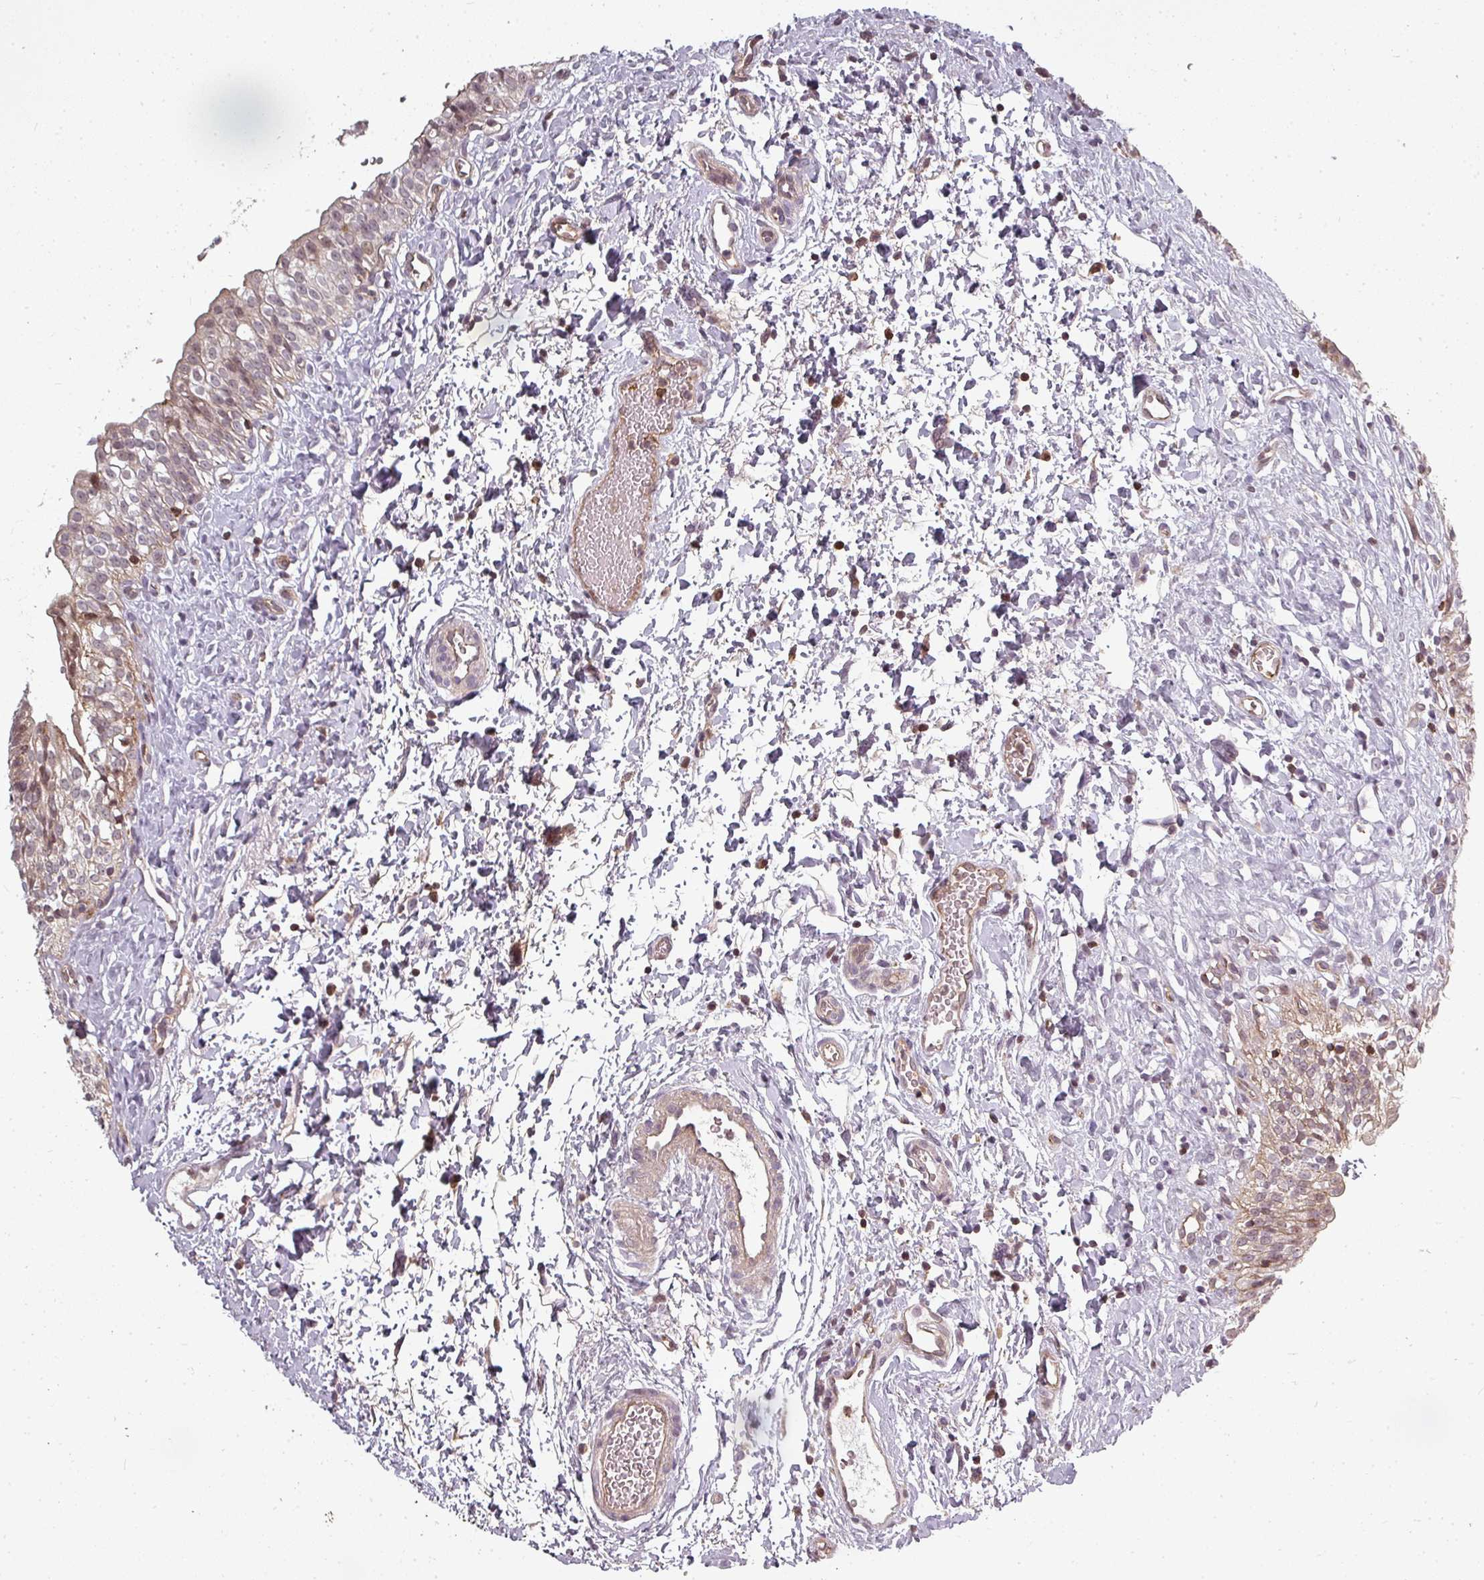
{"staining": {"intensity": "weak", "quantity": "<25%", "location": "cytoplasmic/membranous"}, "tissue": "urinary bladder", "cell_type": "Urothelial cells", "image_type": "normal", "snomed": [{"axis": "morphology", "description": "Normal tissue, NOS"}, {"axis": "topography", "description": "Urinary bladder"}], "caption": "Urothelial cells are negative for protein expression in normal human urinary bladder. (DAB (3,3'-diaminobenzidine) immunohistochemistry with hematoxylin counter stain).", "gene": "CLIC1", "patient": {"sex": "male", "age": 51}}